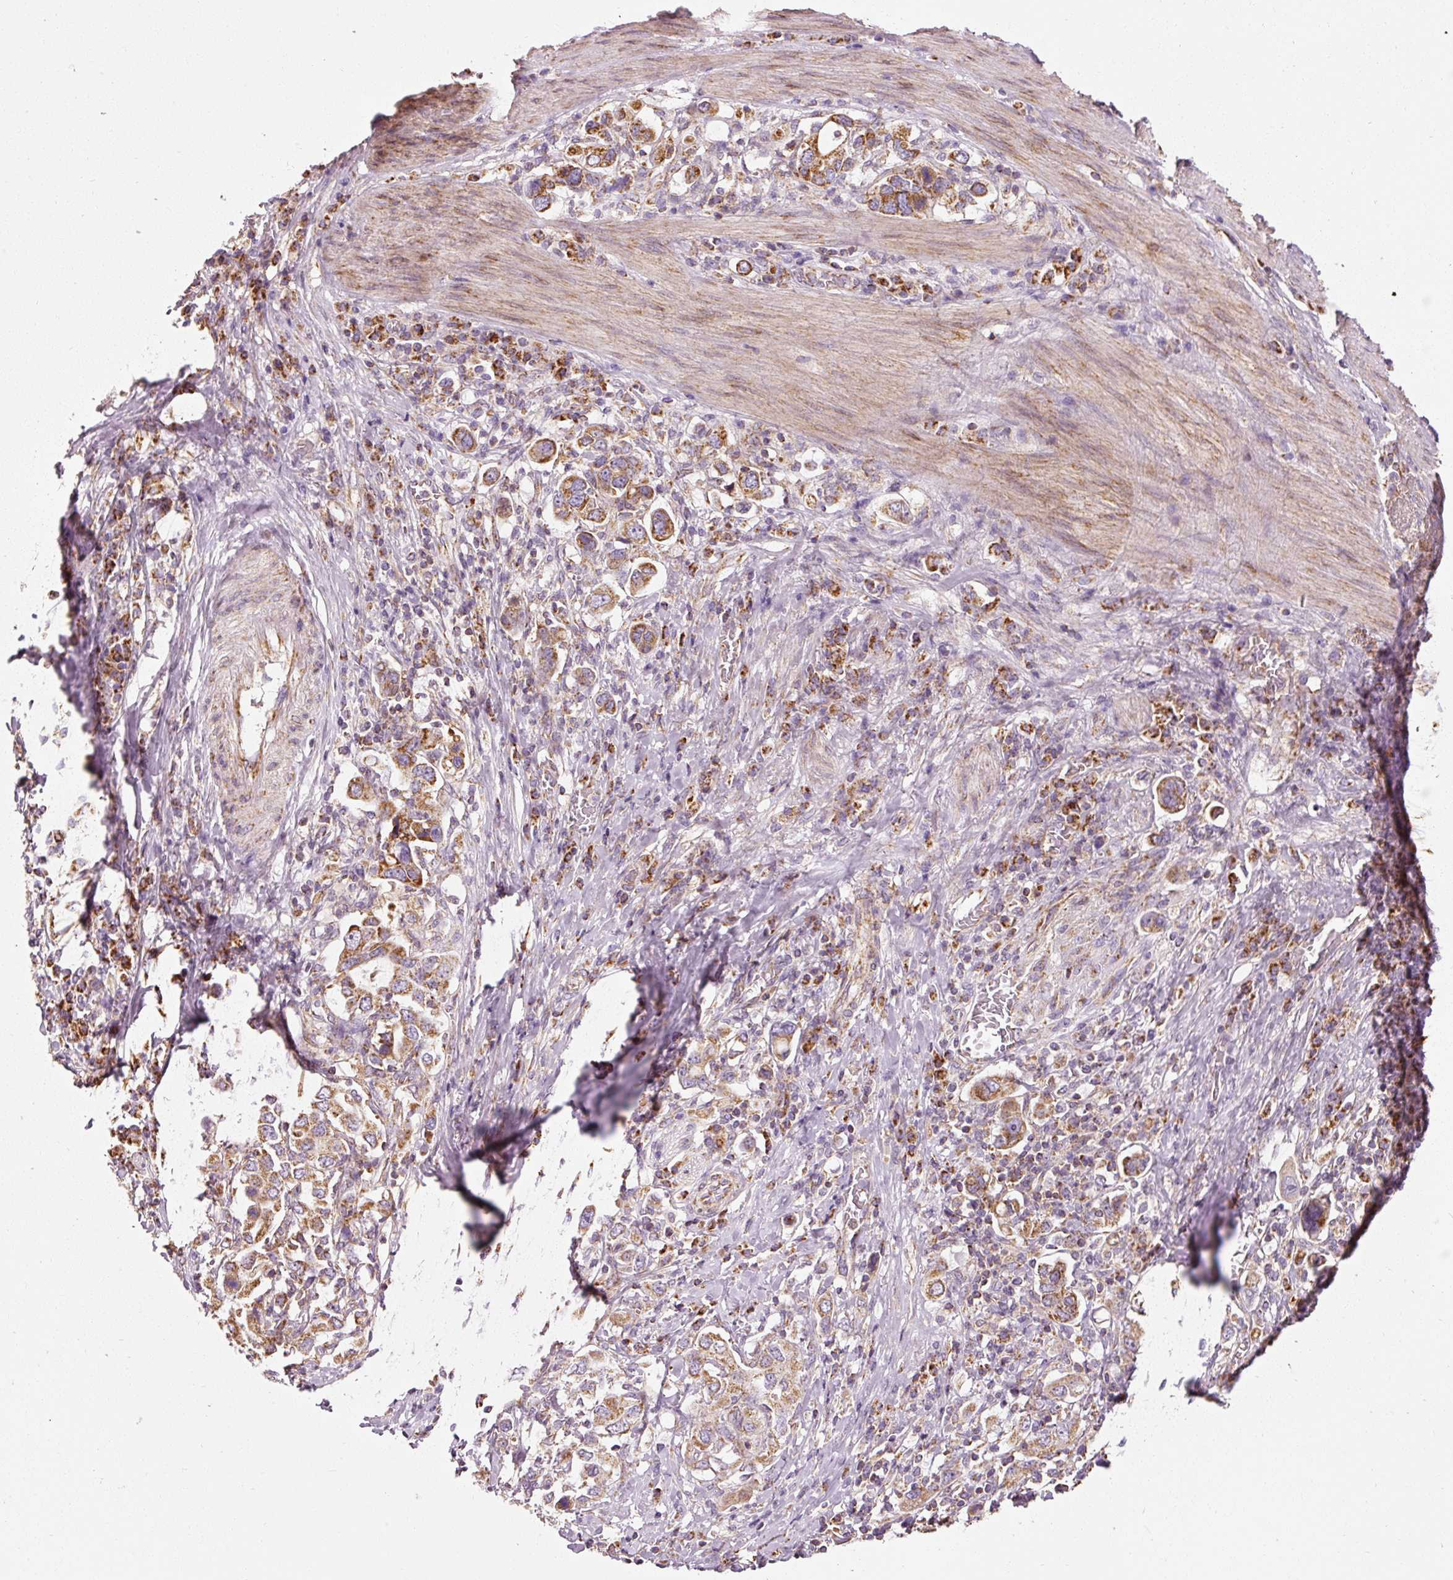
{"staining": {"intensity": "moderate", "quantity": ">75%", "location": "cytoplasmic/membranous"}, "tissue": "stomach cancer", "cell_type": "Tumor cells", "image_type": "cancer", "snomed": [{"axis": "morphology", "description": "Adenocarcinoma, NOS"}, {"axis": "topography", "description": "Stomach, upper"}, {"axis": "topography", "description": "Stomach"}], "caption": "Adenocarcinoma (stomach) stained with a brown dye reveals moderate cytoplasmic/membranous positive staining in about >75% of tumor cells.", "gene": "NDUFB4", "patient": {"sex": "male", "age": 62}}